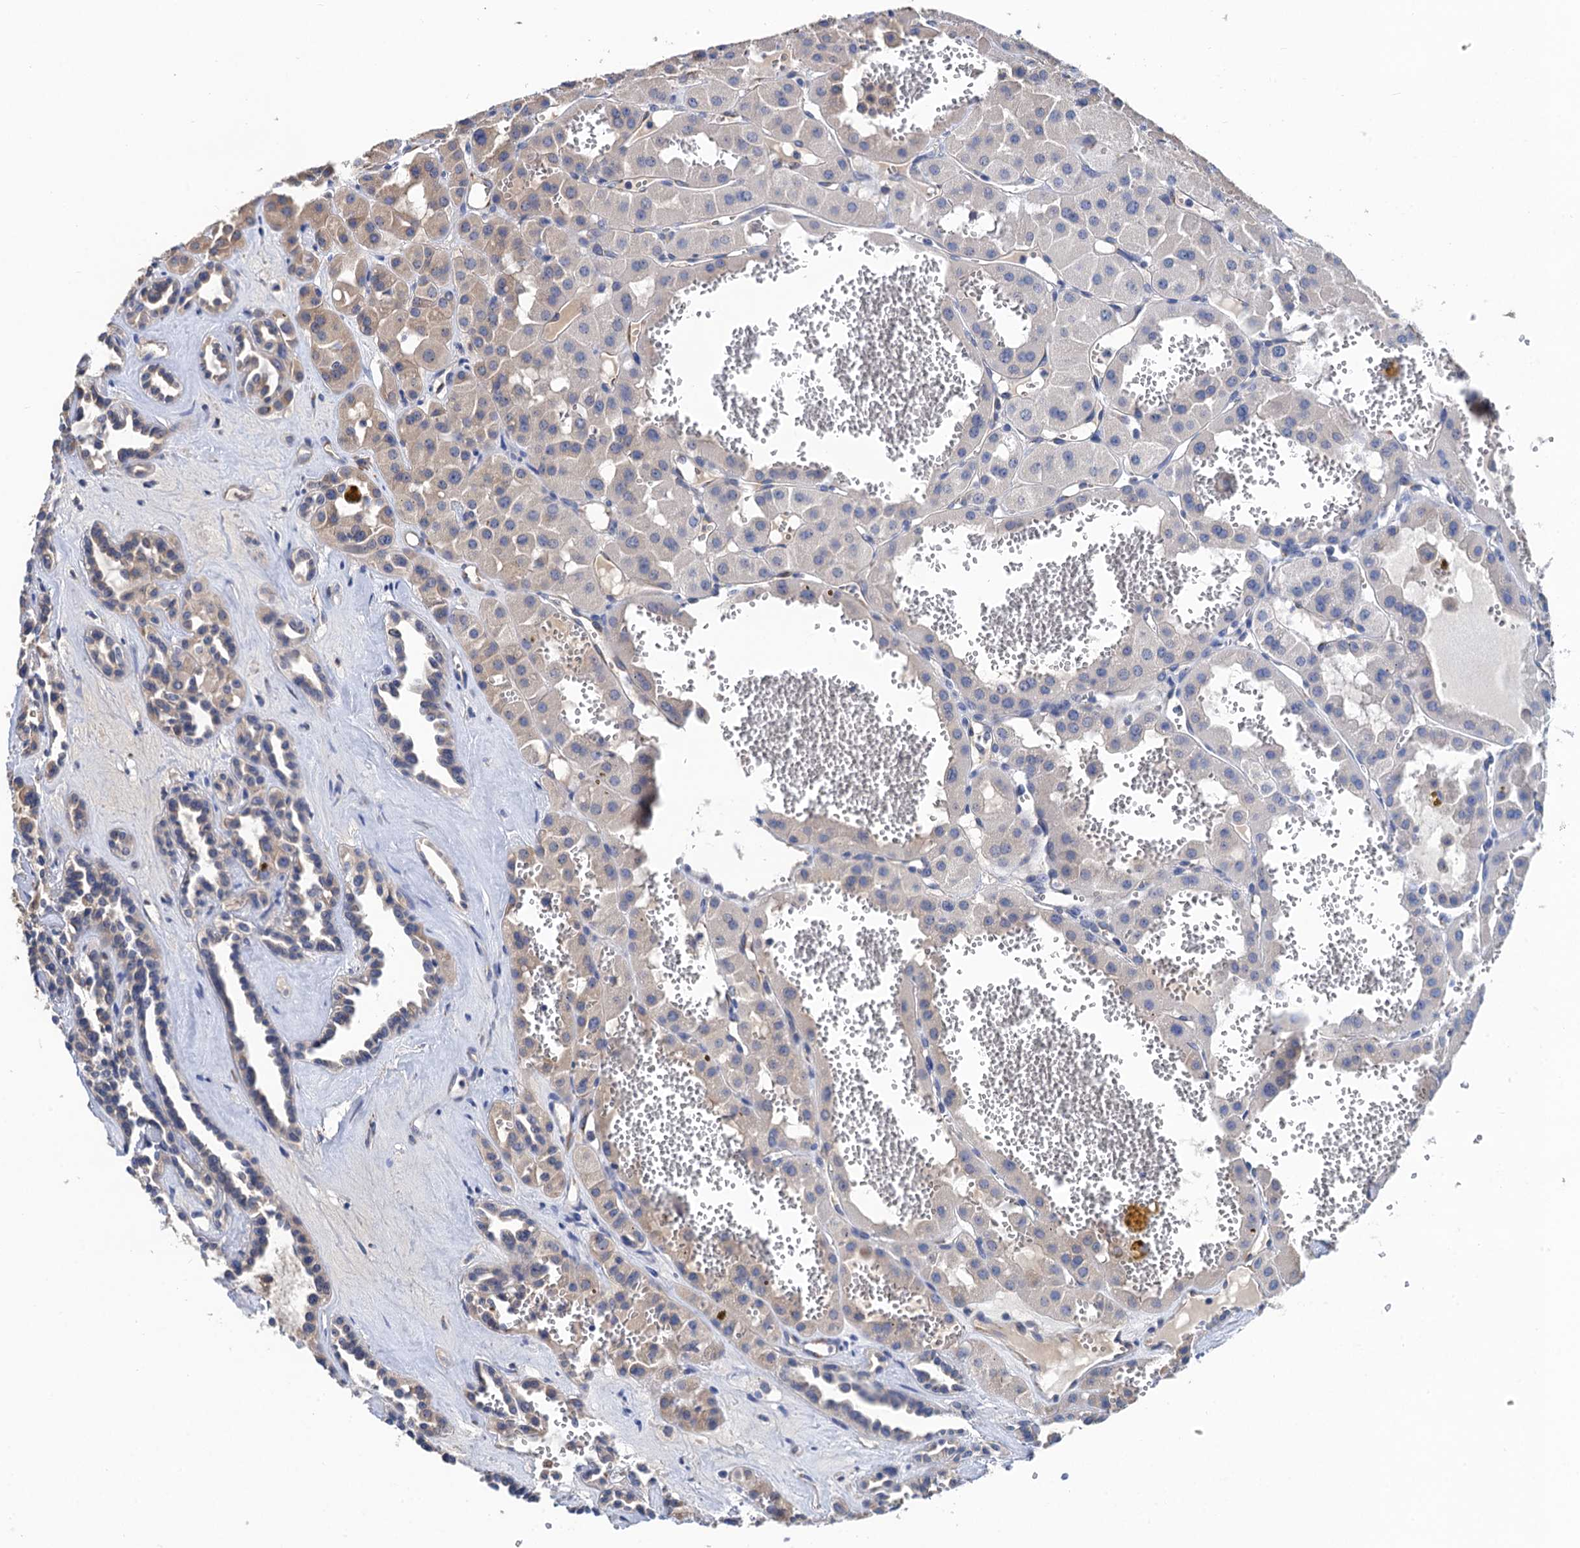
{"staining": {"intensity": "weak", "quantity": "<25%", "location": "cytoplasmic/membranous"}, "tissue": "renal cancer", "cell_type": "Tumor cells", "image_type": "cancer", "snomed": [{"axis": "morphology", "description": "Carcinoma, NOS"}, {"axis": "topography", "description": "Kidney"}], "caption": "Tumor cells are negative for brown protein staining in carcinoma (renal).", "gene": "CNNM1", "patient": {"sex": "female", "age": 75}}